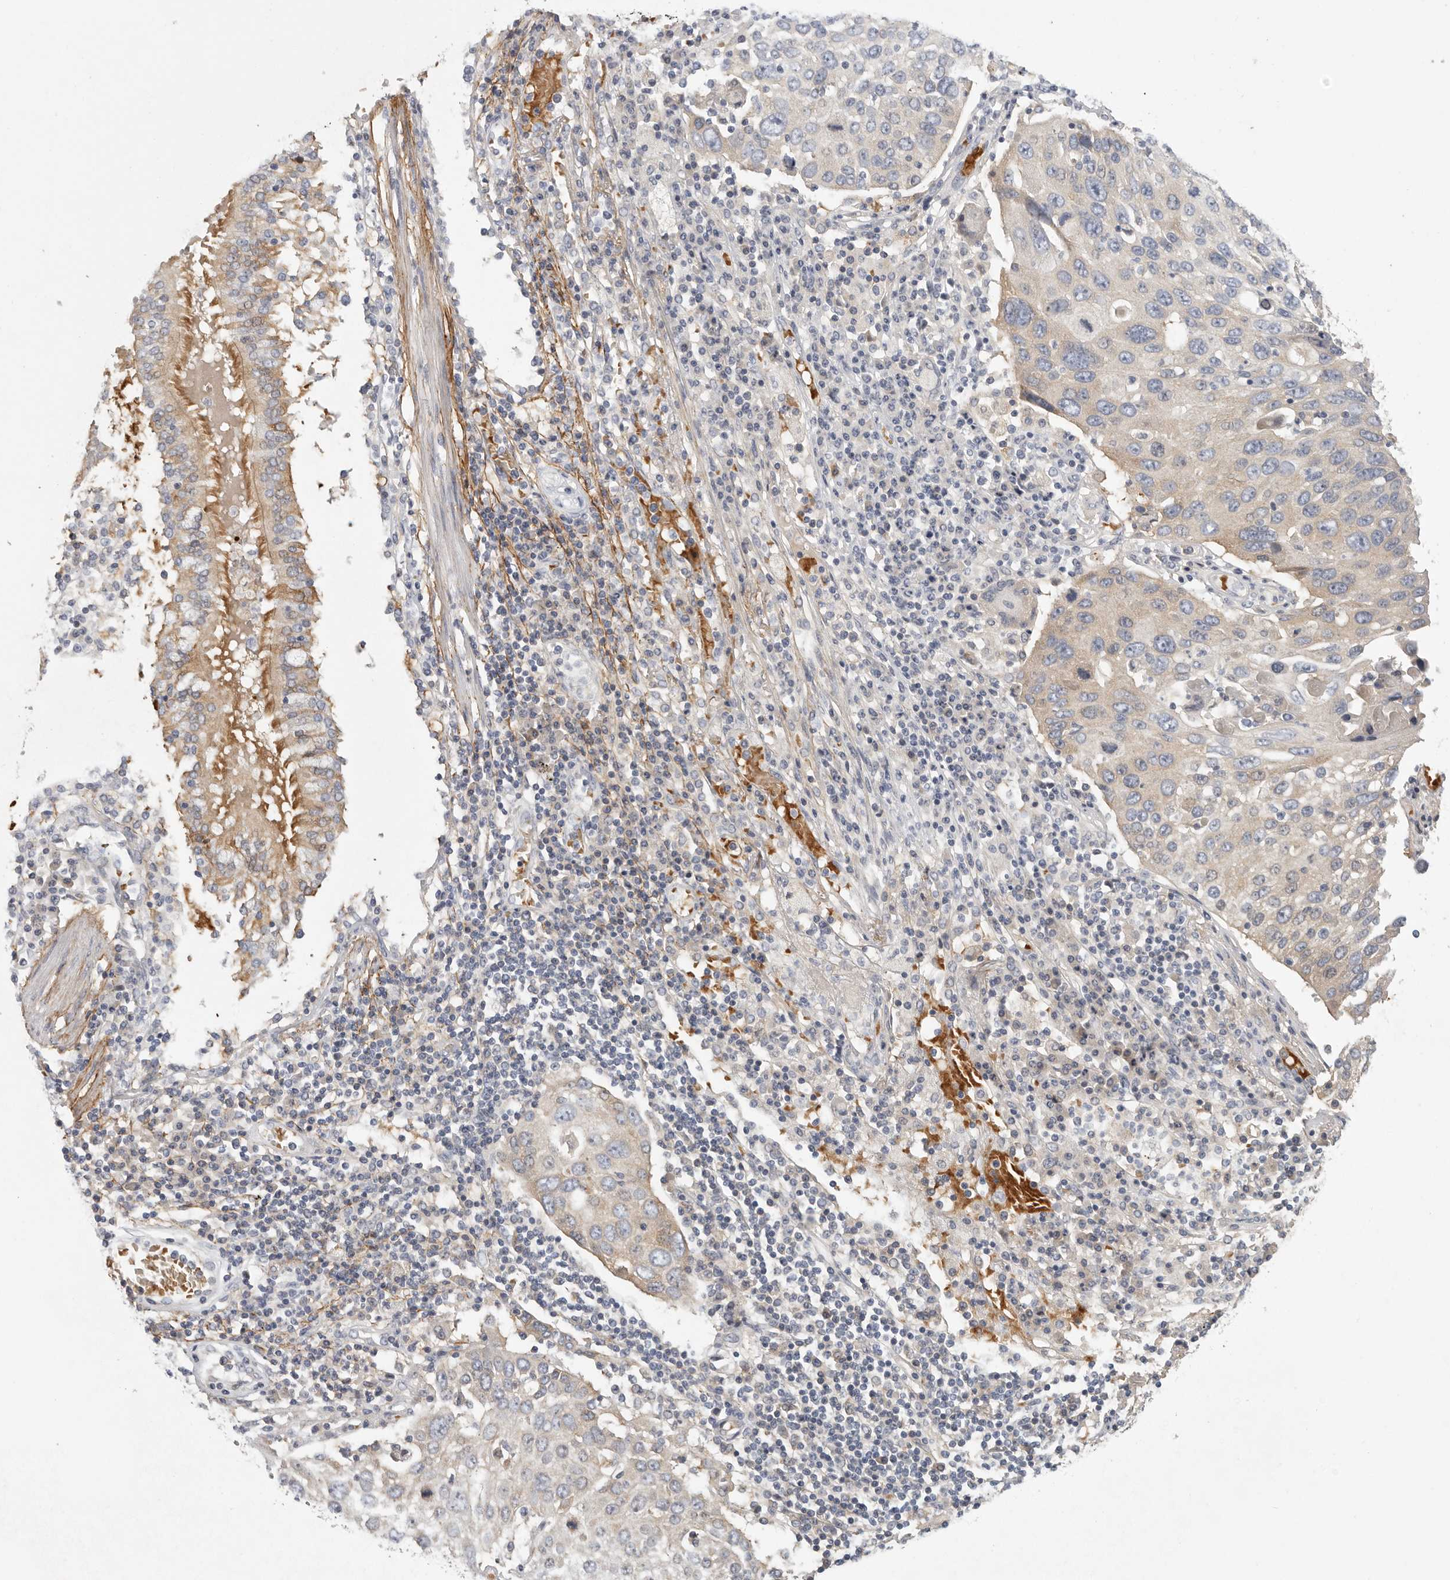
{"staining": {"intensity": "negative", "quantity": "none", "location": "none"}, "tissue": "lung cancer", "cell_type": "Tumor cells", "image_type": "cancer", "snomed": [{"axis": "morphology", "description": "Squamous cell carcinoma, NOS"}, {"axis": "topography", "description": "Lung"}], "caption": "This is an IHC image of lung cancer. There is no positivity in tumor cells.", "gene": "CFAP298", "patient": {"sex": "male", "age": 65}}